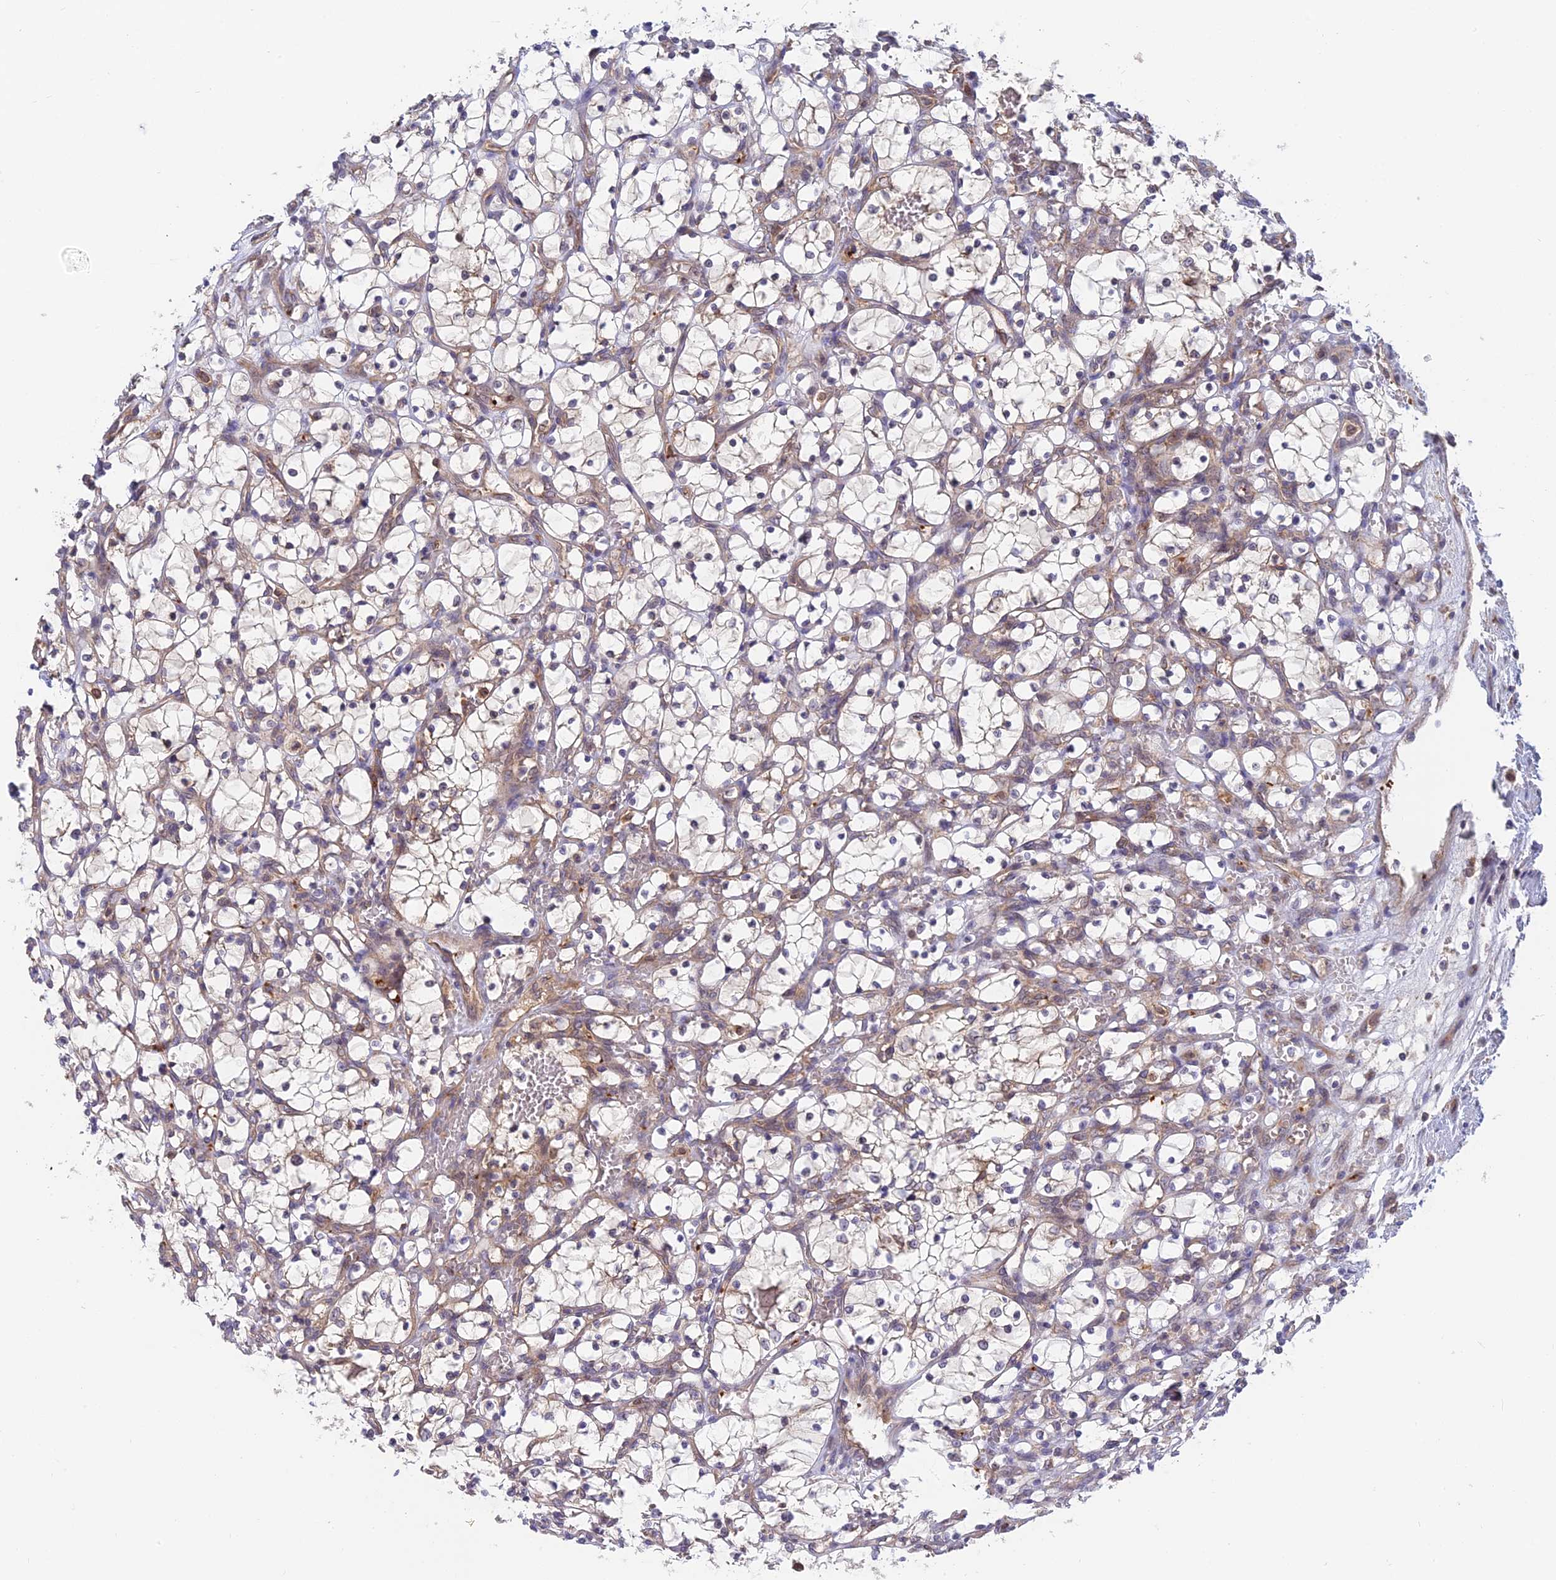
{"staining": {"intensity": "negative", "quantity": "none", "location": "none"}, "tissue": "renal cancer", "cell_type": "Tumor cells", "image_type": "cancer", "snomed": [{"axis": "morphology", "description": "Adenocarcinoma, NOS"}, {"axis": "topography", "description": "Kidney"}], "caption": "Histopathology image shows no protein positivity in tumor cells of adenocarcinoma (renal) tissue.", "gene": "IL21R", "patient": {"sex": "female", "age": 69}}